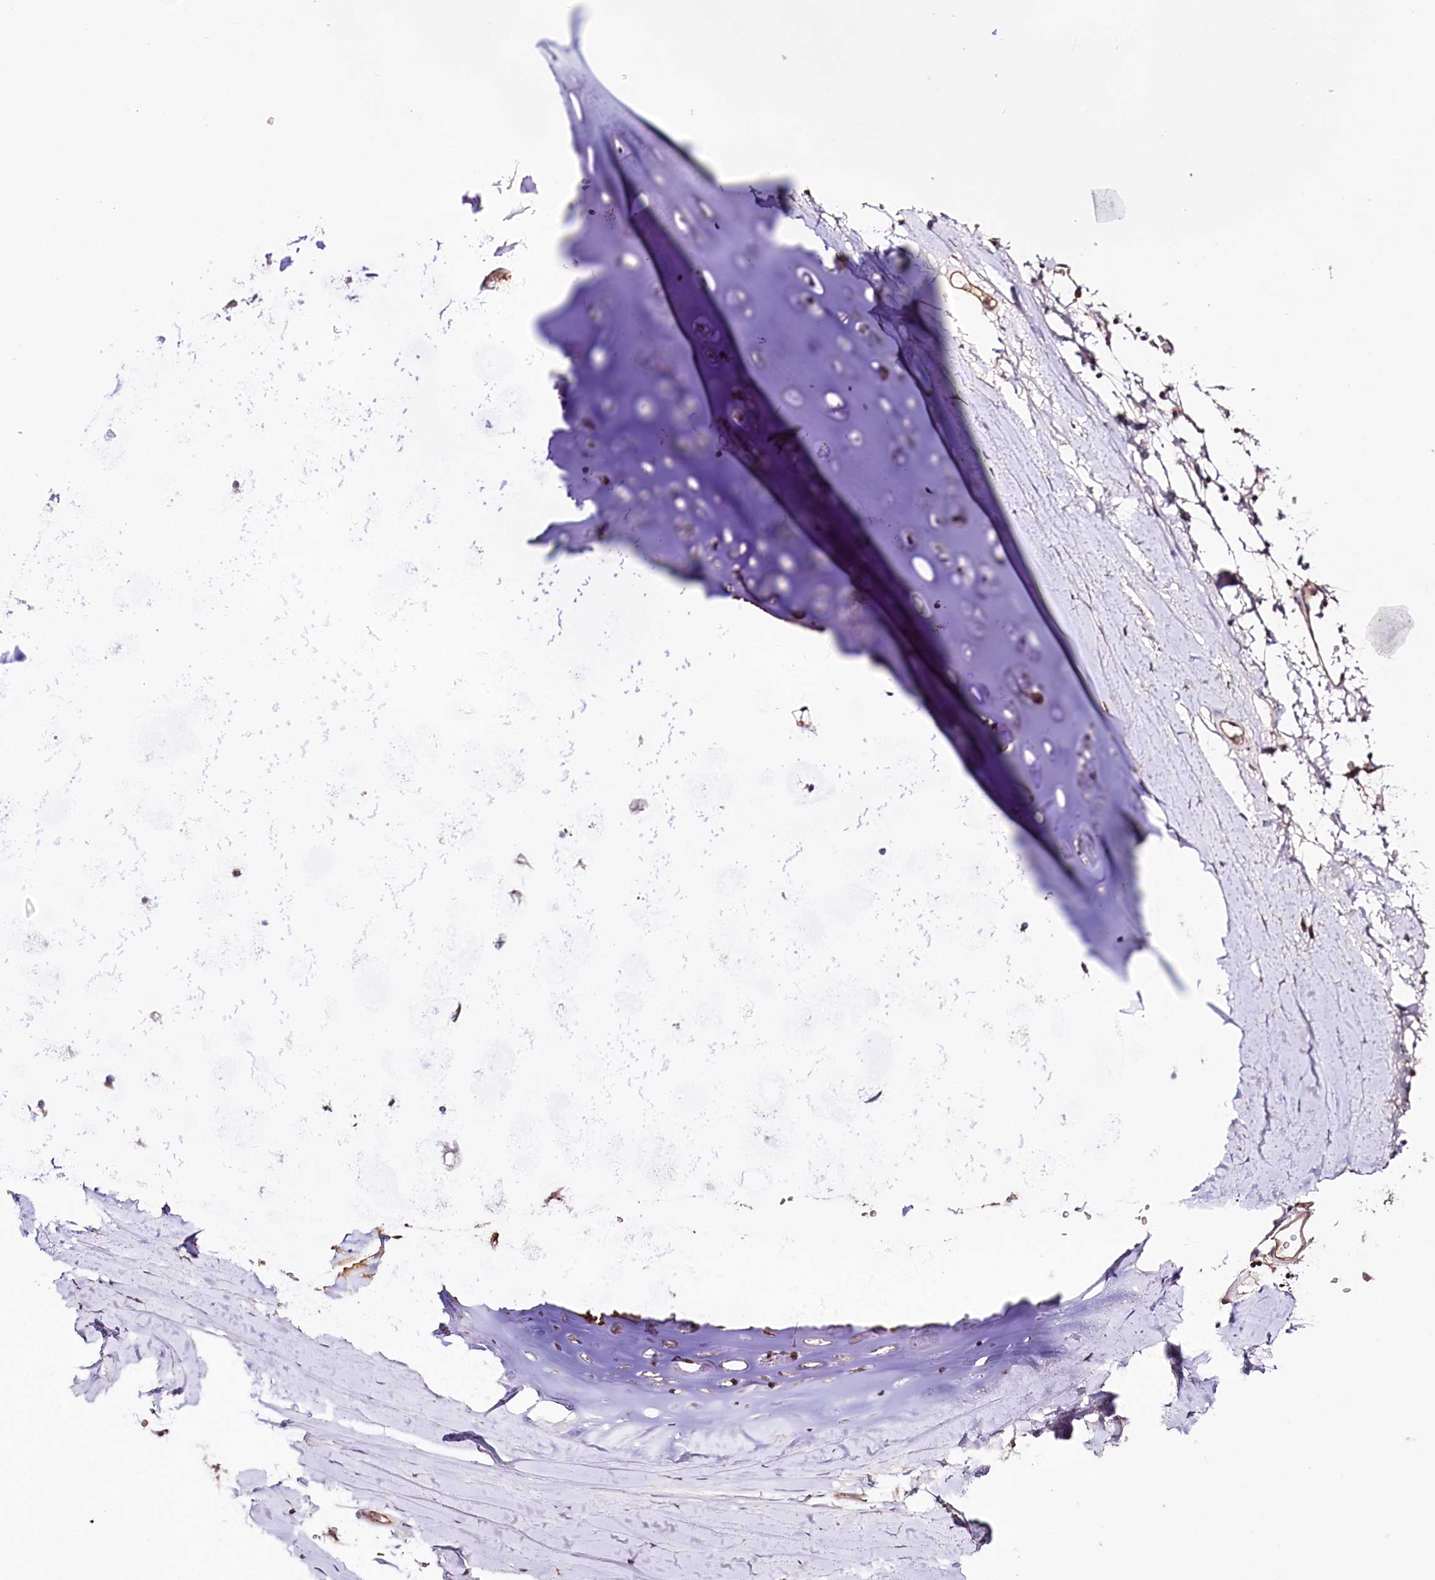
{"staining": {"intensity": "moderate", "quantity": "<25%", "location": "cytoplasmic/membranous"}, "tissue": "adipose tissue", "cell_type": "Adipocytes", "image_type": "normal", "snomed": [{"axis": "morphology", "description": "Normal tissue, NOS"}, {"axis": "topography", "description": "Lymph node"}, {"axis": "topography", "description": "Bronchus"}], "caption": "High-power microscopy captured an immunohistochemistry (IHC) histopathology image of unremarkable adipose tissue, revealing moderate cytoplasmic/membranous staining in approximately <25% of adipocytes.", "gene": "TAFAZZIN", "patient": {"sex": "male", "age": 63}}